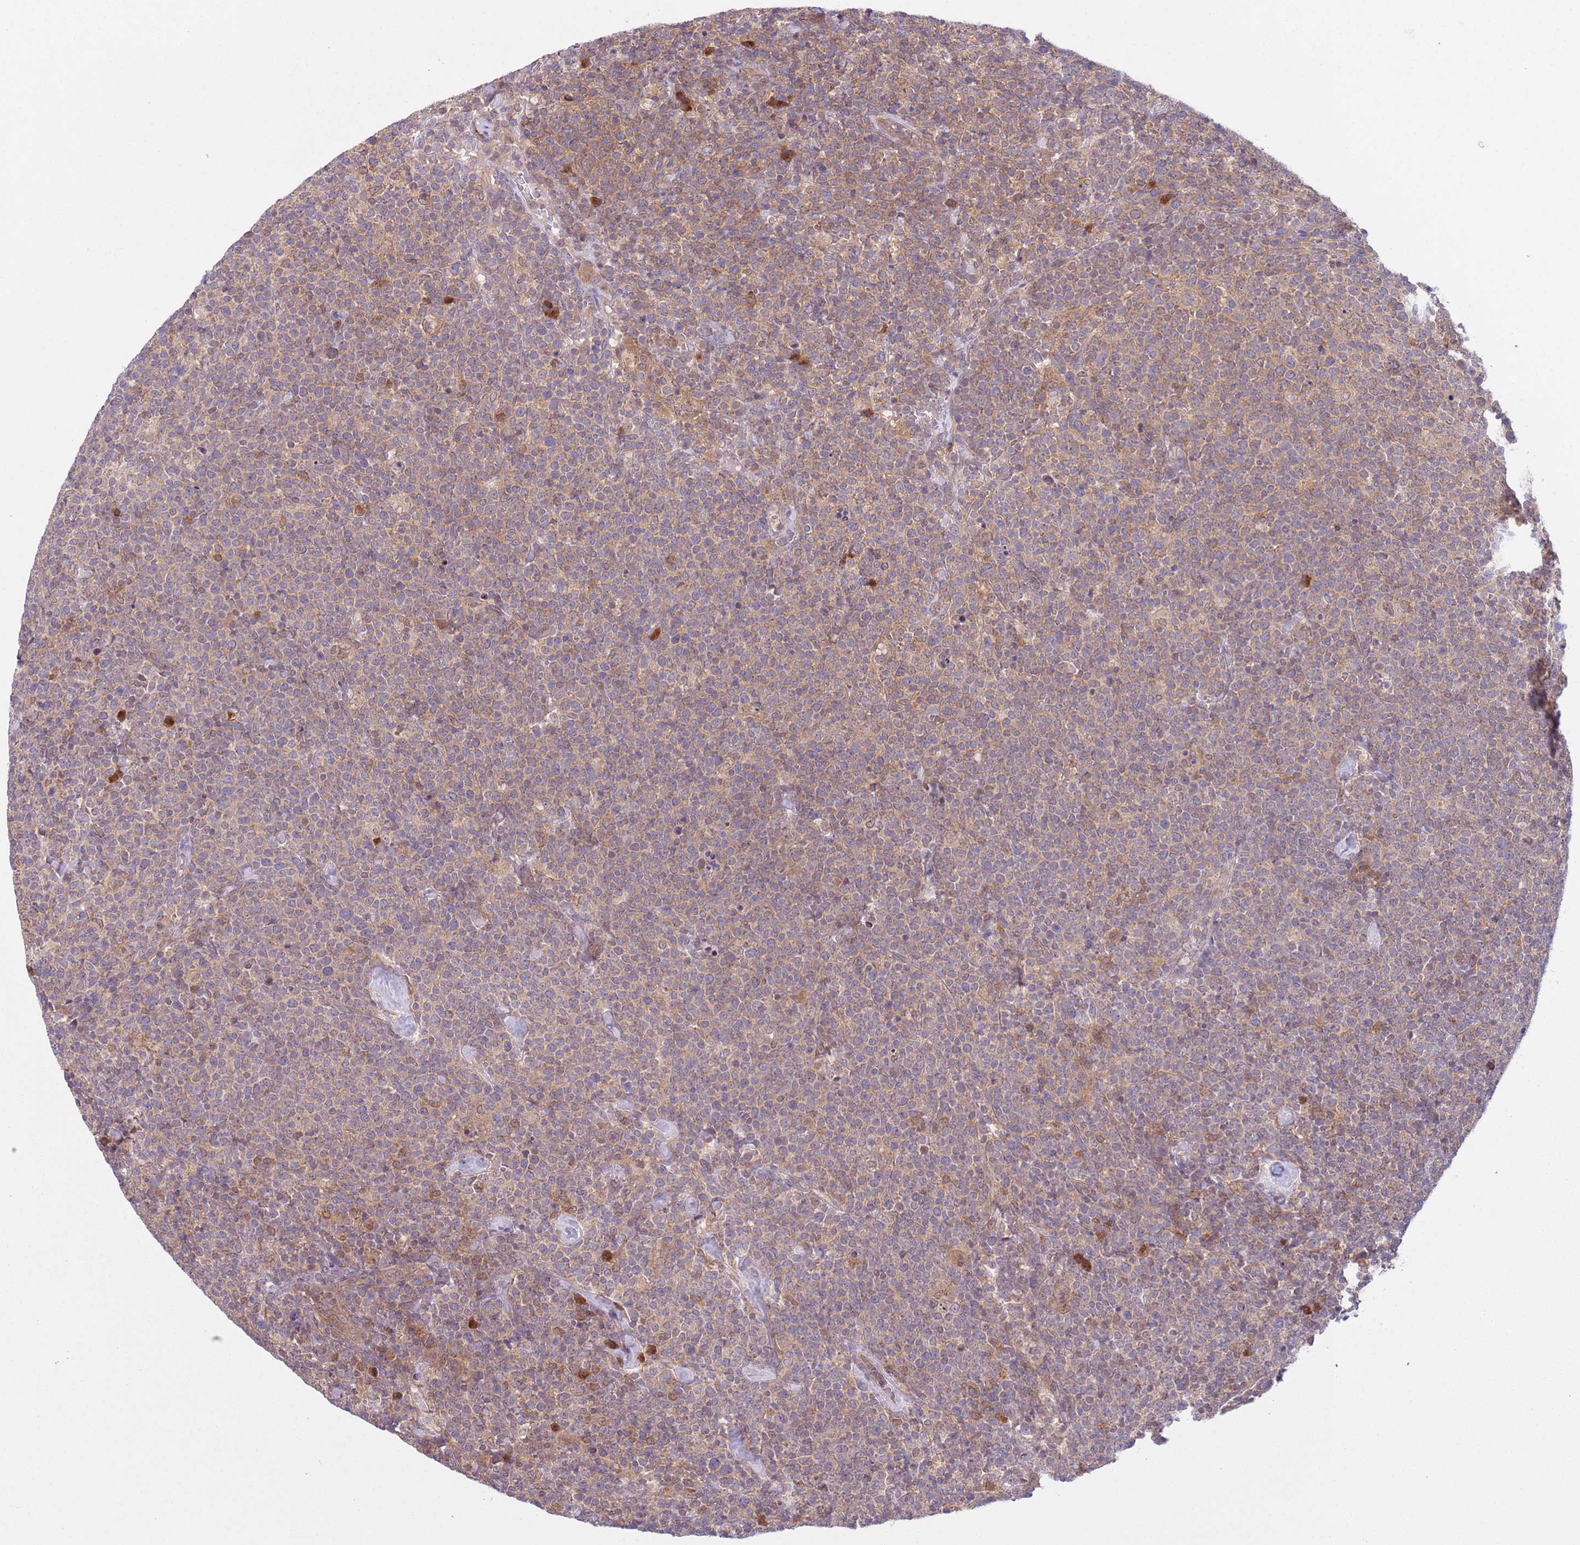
{"staining": {"intensity": "weak", "quantity": ">75%", "location": "cytoplasmic/membranous"}, "tissue": "lymphoma", "cell_type": "Tumor cells", "image_type": "cancer", "snomed": [{"axis": "morphology", "description": "Malignant lymphoma, non-Hodgkin's type, High grade"}, {"axis": "topography", "description": "Lymph node"}], "caption": "A brown stain highlights weak cytoplasmic/membranous expression of a protein in lymphoma tumor cells. The staining is performed using DAB (3,3'-diaminobenzidine) brown chromogen to label protein expression. The nuclei are counter-stained blue using hematoxylin.", "gene": "COPE", "patient": {"sex": "male", "age": 61}}